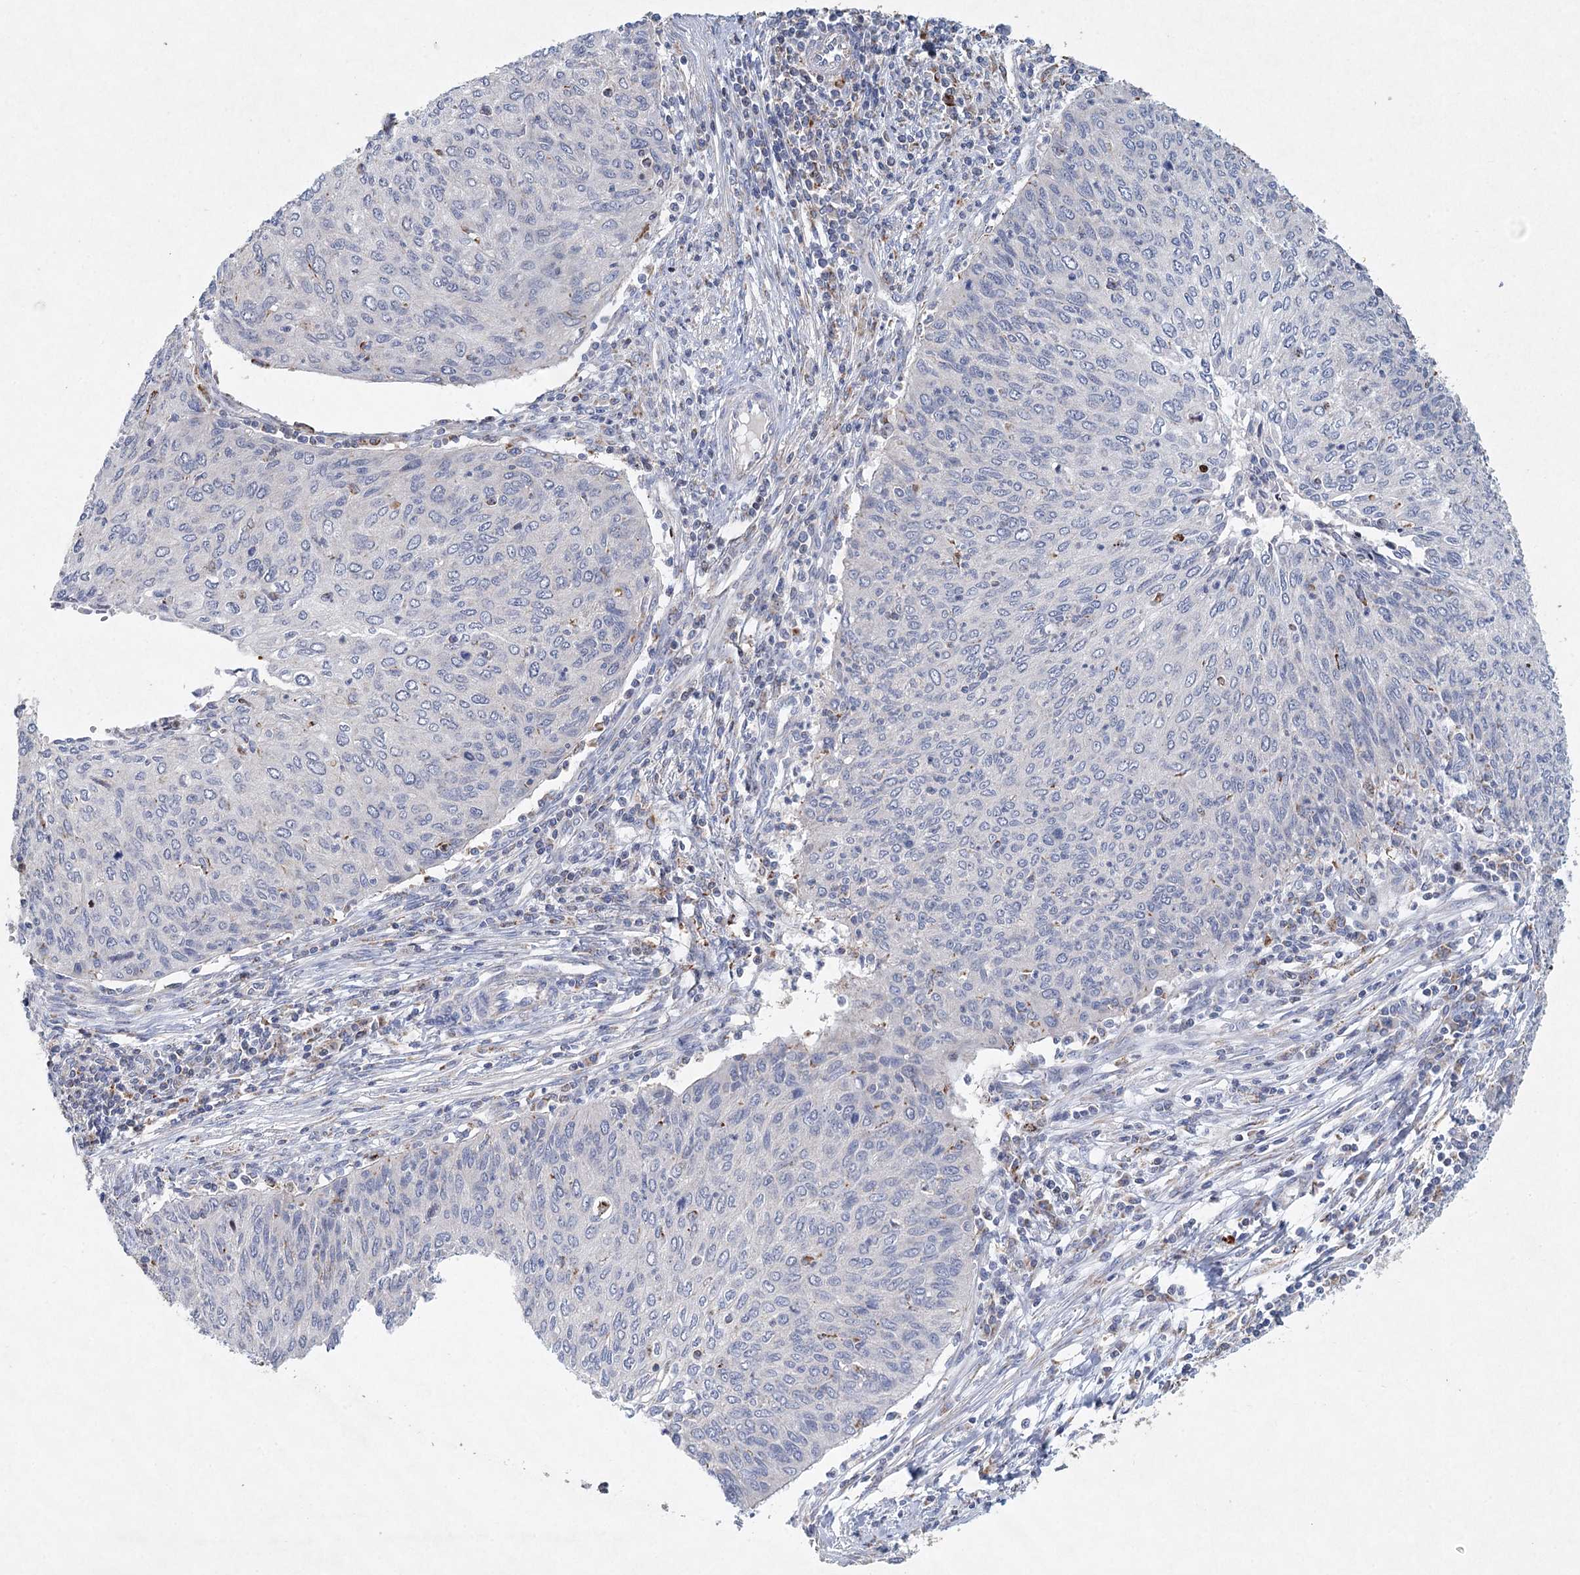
{"staining": {"intensity": "negative", "quantity": "none", "location": "none"}, "tissue": "cervical cancer", "cell_type": "Tumor cells", "image_type": "cancer", "snomed": [{"axis": "morphology", "description": "Squamous cell carcinoma, NOS"}, {"axis": "topography", "description": "Cervix"}], "caption": "This is an IHC histopathology image of human cervical cancer (squamous cell carcinoma). There is no staining in tumor cells.", "gene": "XPO6", "patient": {"sex": "female", "age": 38}}